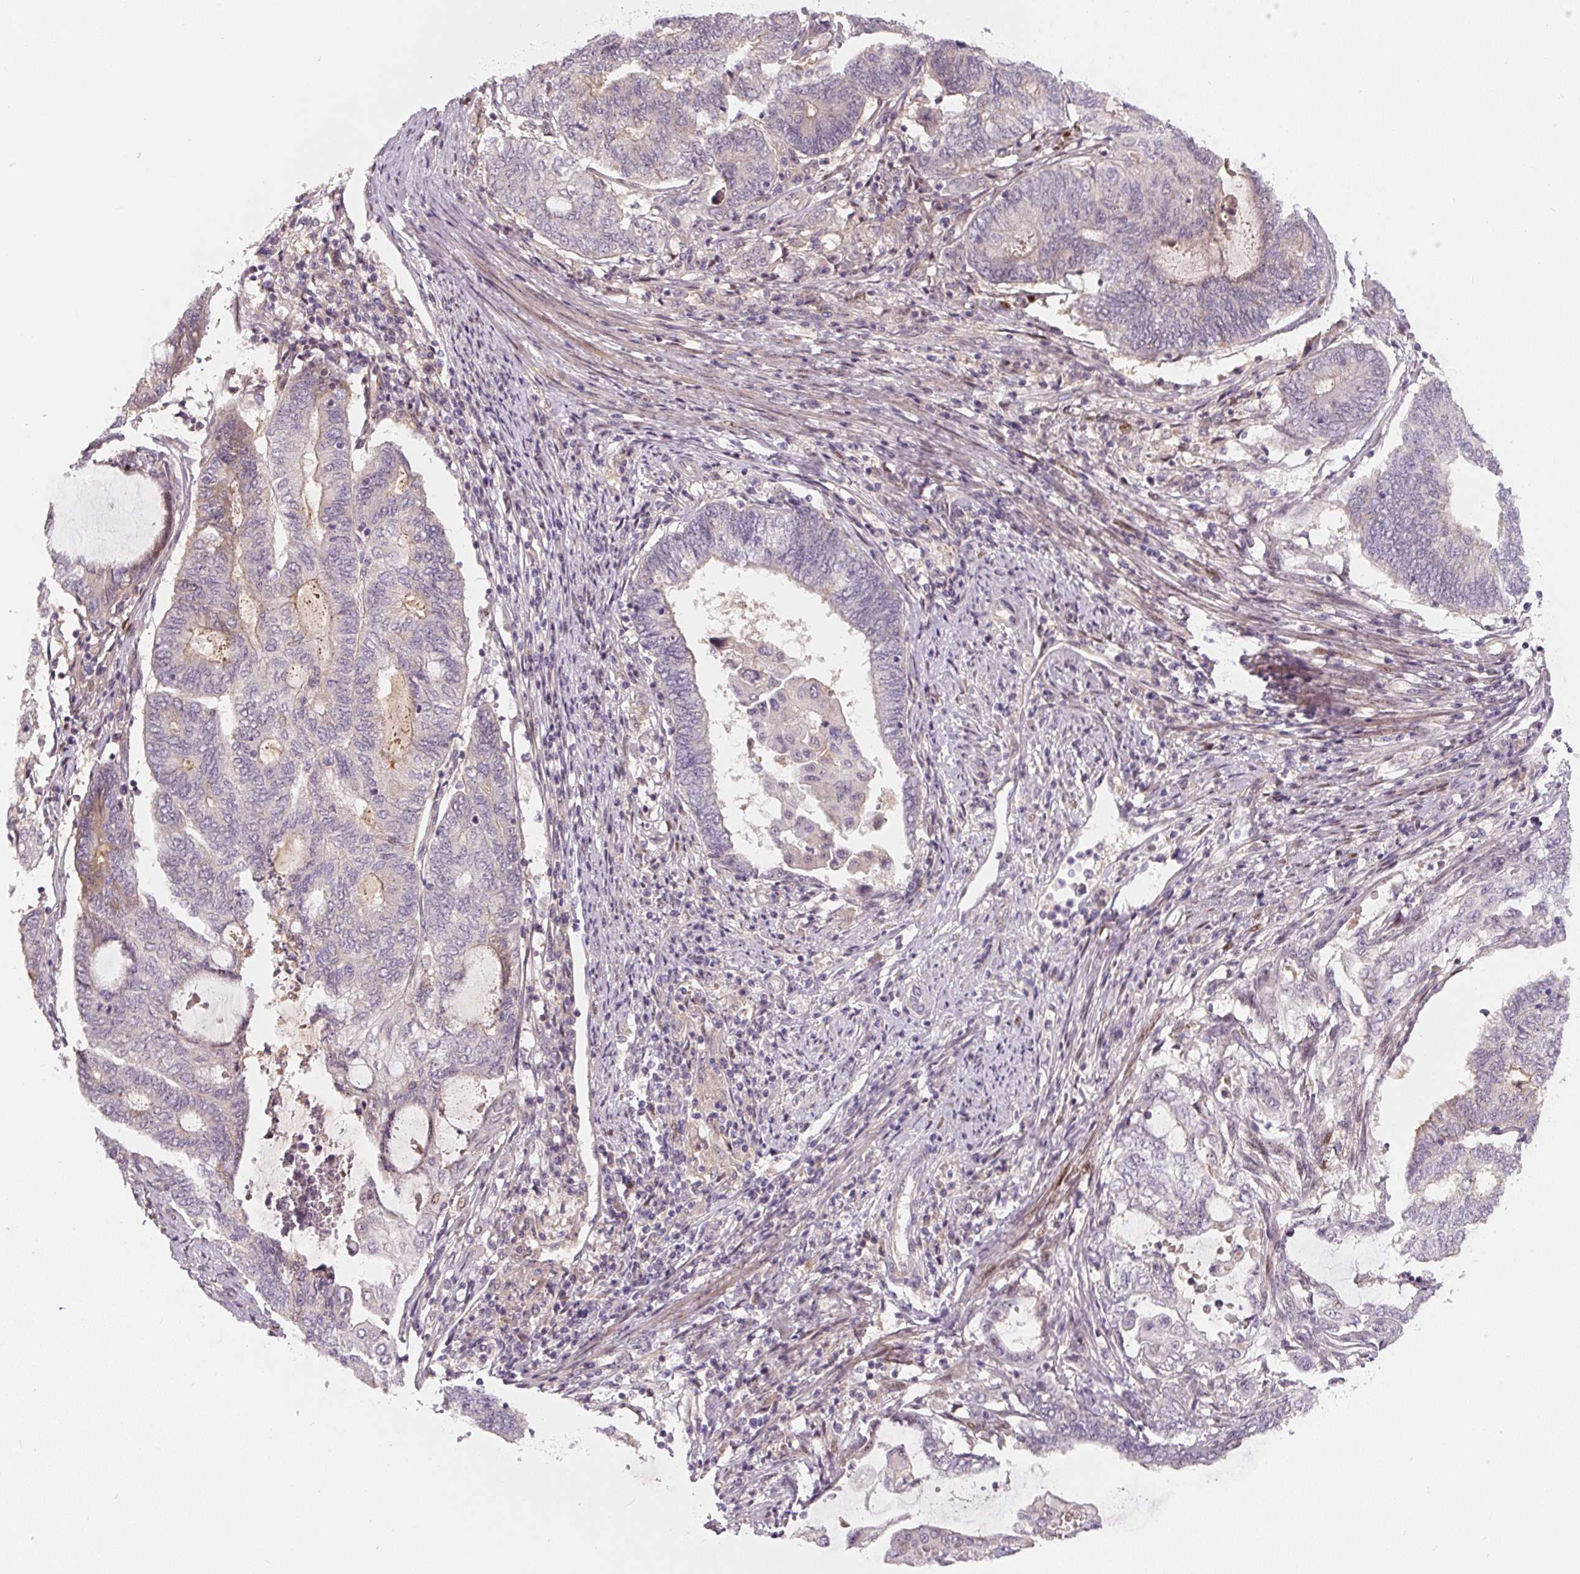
{"staining": {"intensity": "negative", "quantity": "none", "location": "none"}, "tissue": "endometrial cancer", "cell_type": "Tumor cells", "image_type": "cancer", "snomed": [{"axis": "morphology", "description": "Adenocarcinoma, NOS"}, {"axis": "topography", "description": "Uterus"}, {"axis": "topography", "description": "Endometrium"}], "caption": "Tumor cells are negative for brown protein staining in endometrial cancer. (Brightfield microscopy of DAB (3,3'-diaminobenzidine) immunohistochemistry (IHC) at high magnification).", "gene": "PWWP3B", "patient": {"sex": "female", "age": 70}}